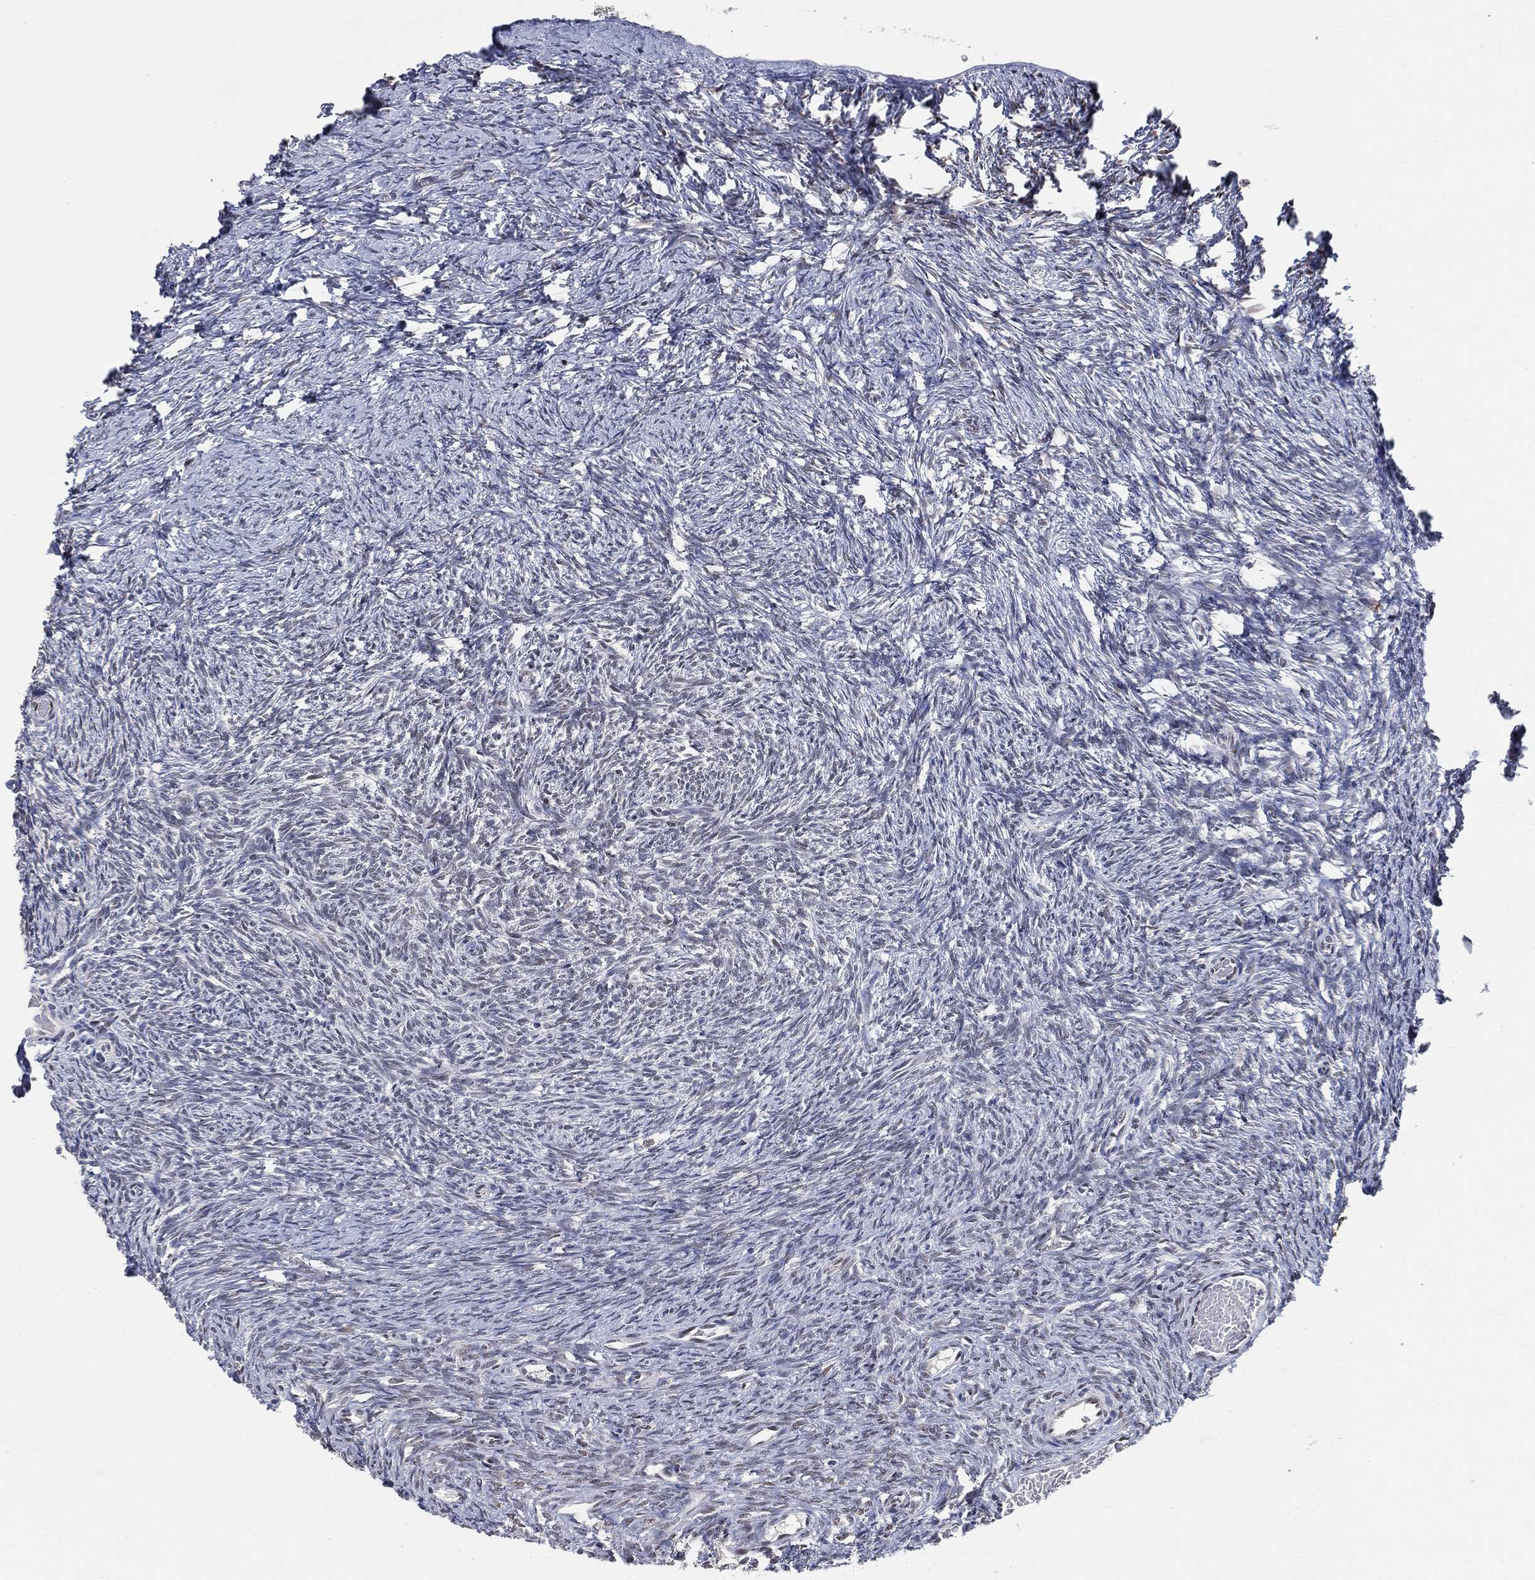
{"staining": {"intensity": "moderate", "quantity": "25%-75%", "location": "cytoplasmic/membranous,nuclear"}, "tissue": "ovary", "cell_type": "Follicle cells", "image_type": "normal", "snomed": [{"axis": "morphology", "description": "Normal tissue, NOS"}, {"axis": "topography", "description": "Ovary"}], "caption": "Protein staining demonstrates moderate cytoplasmic/membranous,nuclear expression in approximately 25%-75% of follicle cells in normal ovary. The protein of interest is stained brown, and the nuclei are stained in blue (DAB IHC with brightfield microscopy, high magnification).", "gene": "YLPM1", "patient": {"sex": "female", "age": 39}}